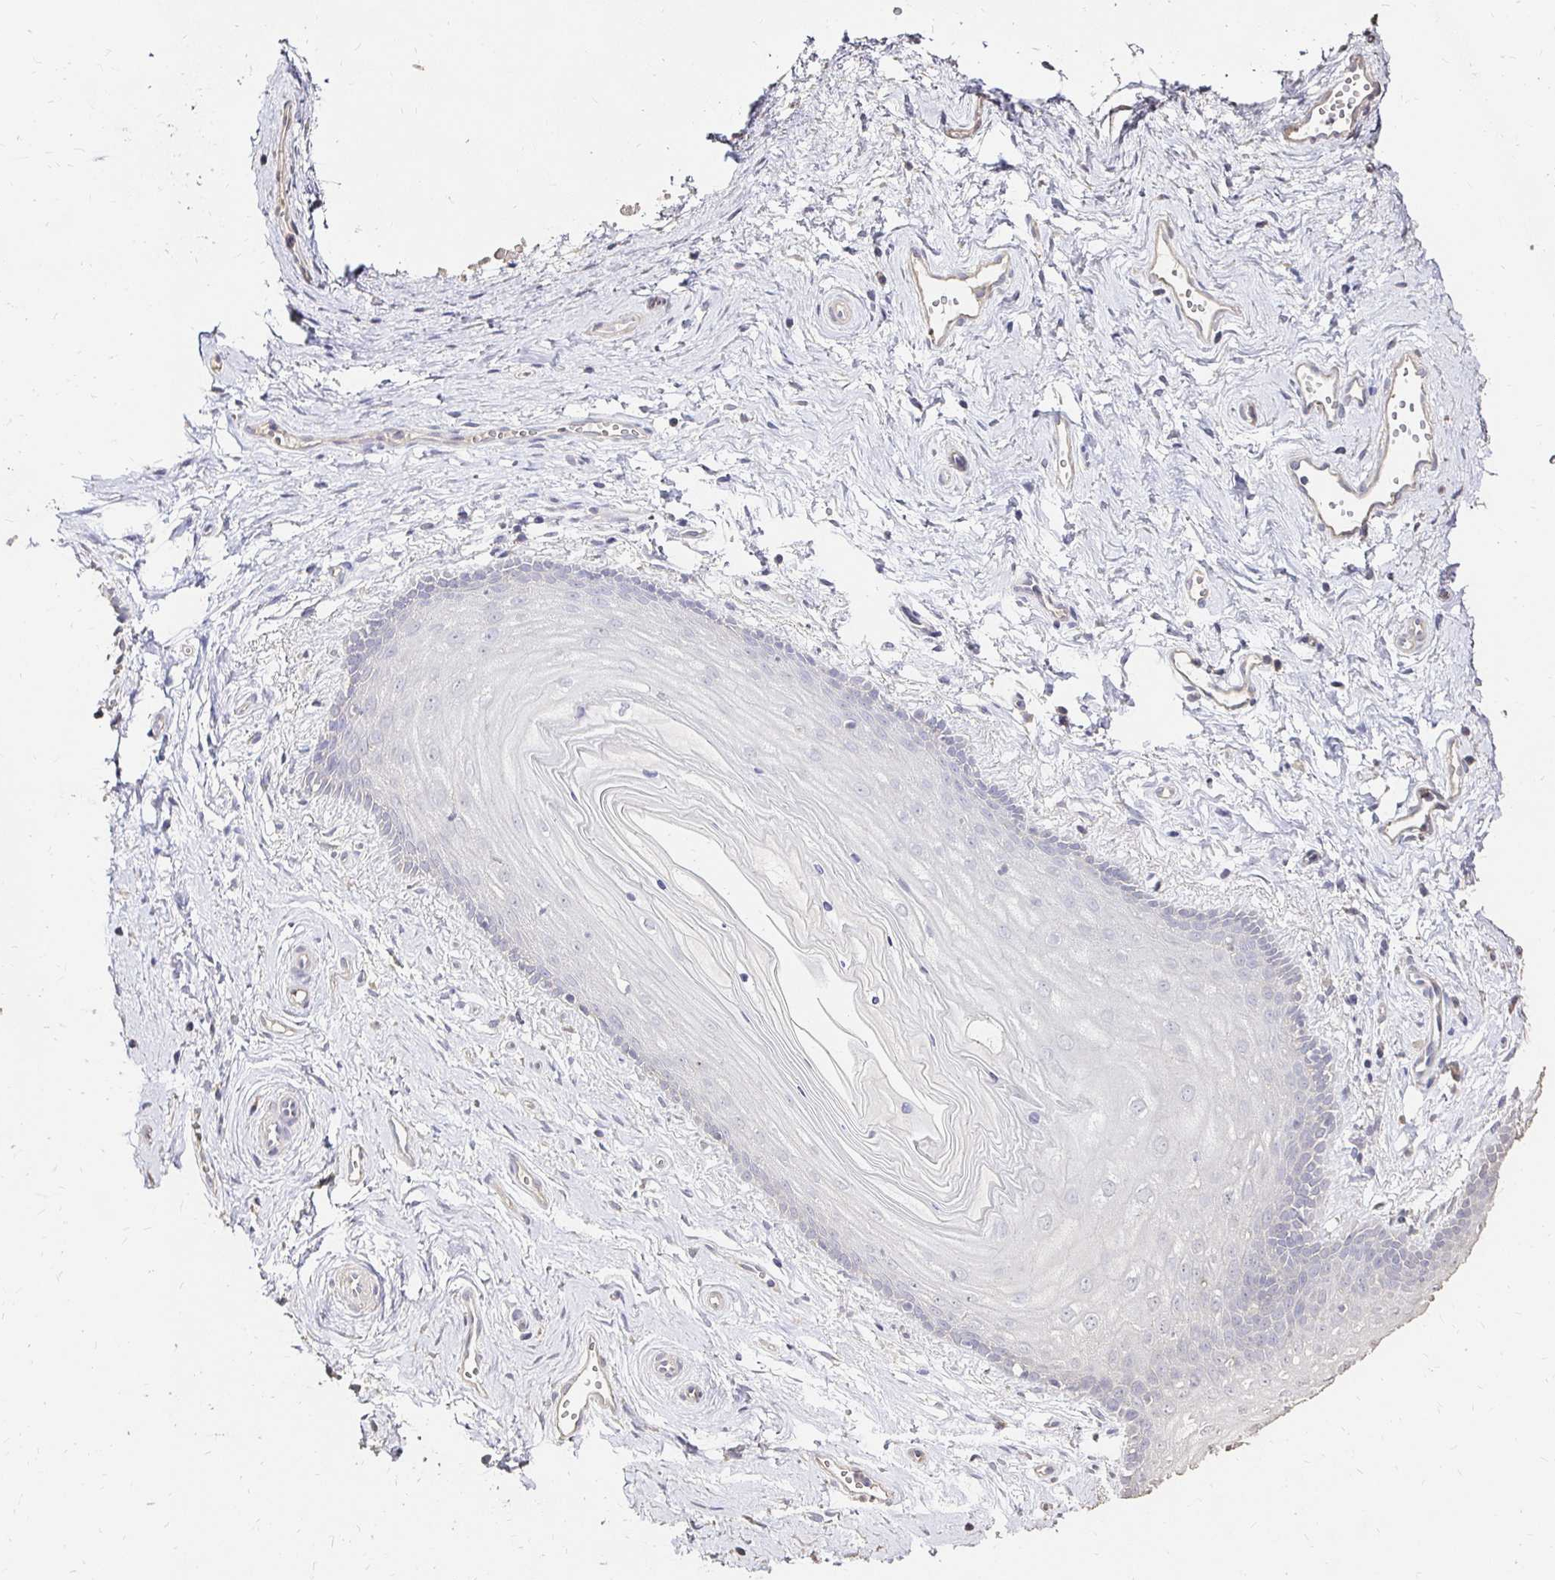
{"staining": {"intensity": "negative", "quantity": "none", "location": "none"}, "tissue": "vagina", "cell_type": "Squamous epithelial cells", "image_type": "normal", "snomed": [{"axis": "morphology", "description": "Normal tissue, NOS"}, {"axis": "topography", "description": "Vagina"}], "caption": "Human vagina stained for a protein using IHC reveals no positivity in squamous epithelial cells.", "gene": "UGT1A6", "patient": {"sex": "female", "age": 38}}